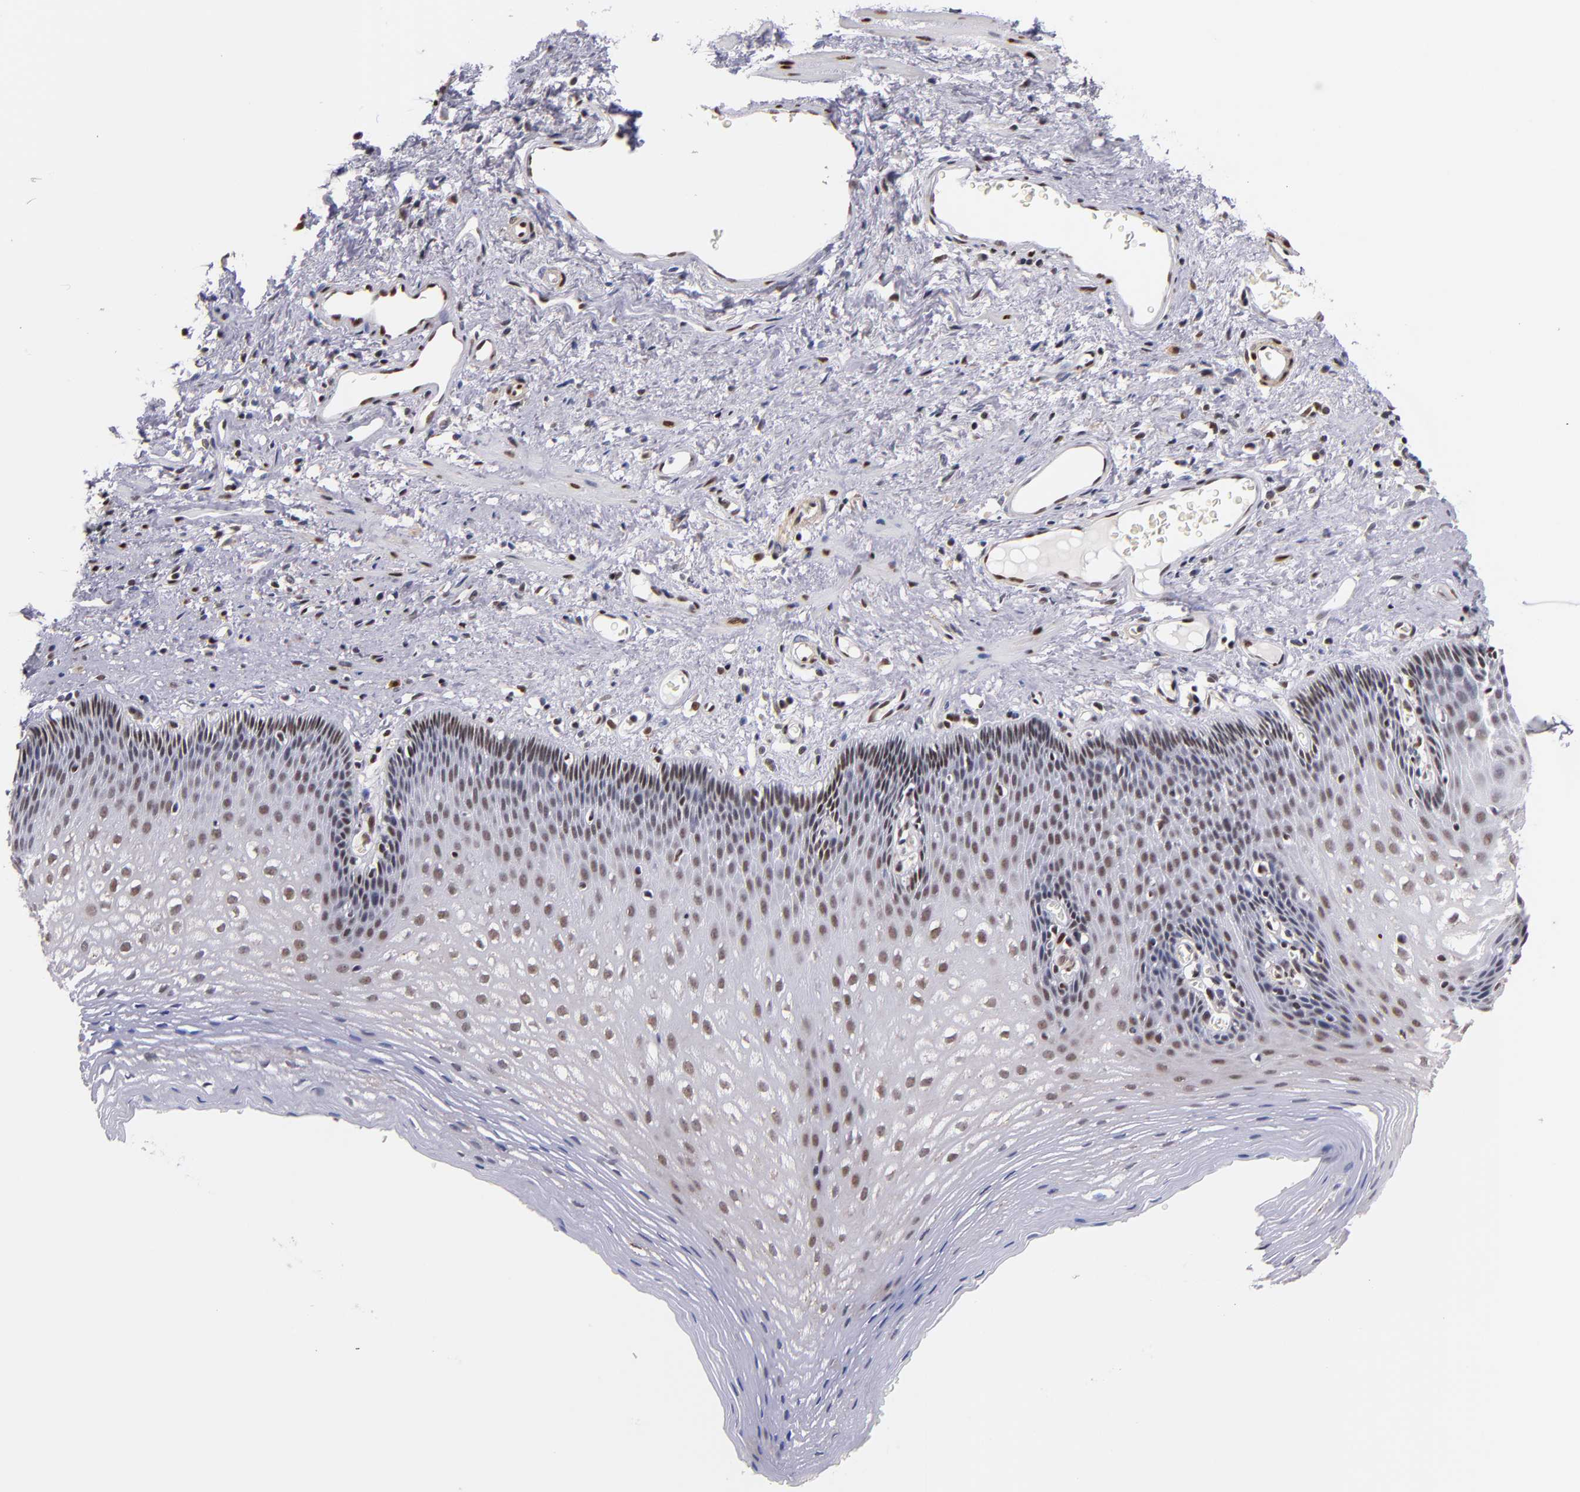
{"staining": {"intensity": "moderate", "quantity": ">75%", "location": "nuclear"}, "tissue": "esophagus", "cell_type": "Squamous epithelial cells", "image_type": "normal", "snomed": [{"axis": "morphology", "description": "Normal tissue, NOS"}, {"axis": "topography", "description": "Esophagus"}], "caption": "About >75% of squamous epithelial cells in benign human esophagus demonstrate moderate nuclear protein staining as visualized by brown immunohistochemical staining.", "gene": "SRF", "patient": {"sex": "female", "age": 70}}